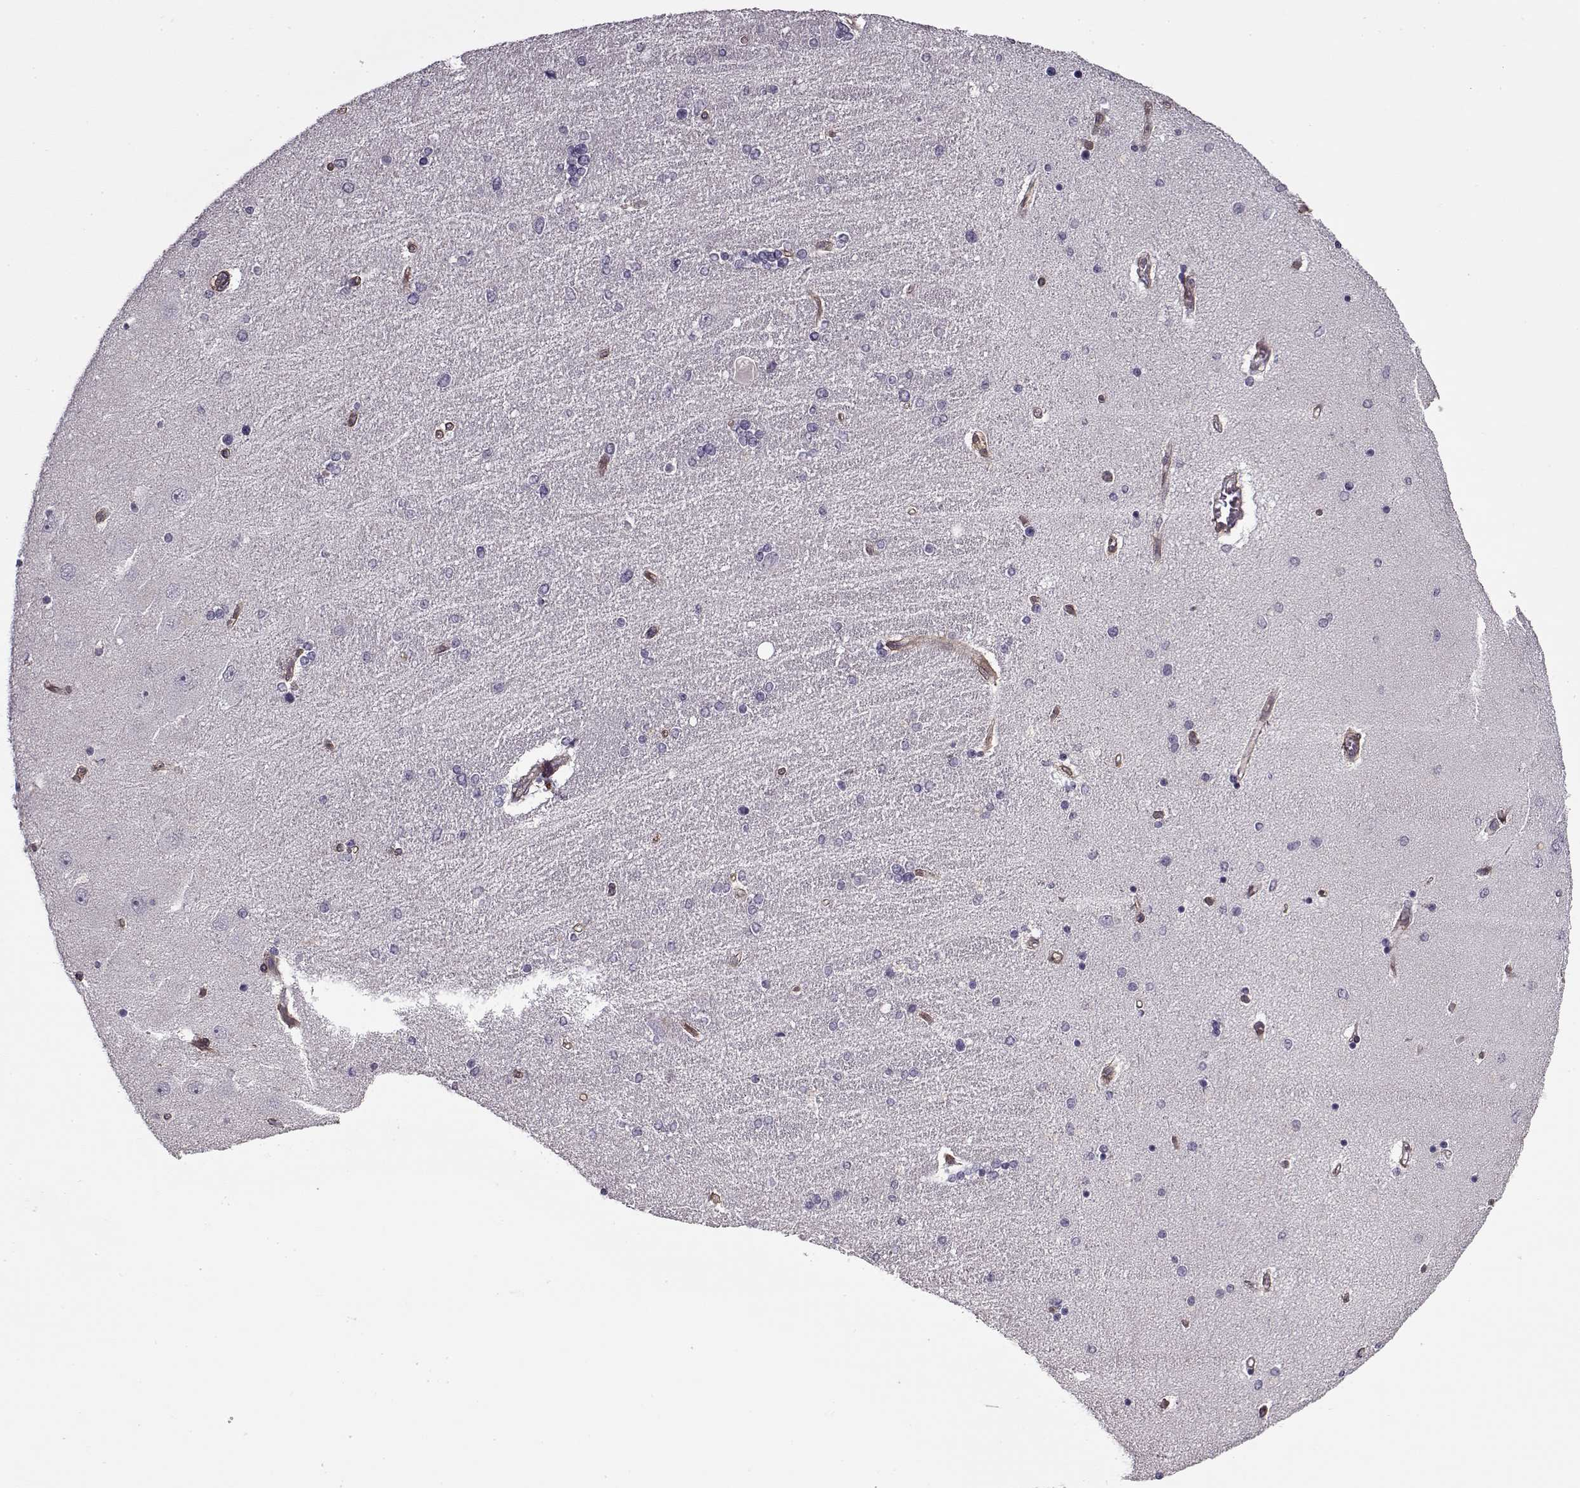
{"staining": {"intensity": "negative", "quantity": "none", "location": "none"}, "tissue": "hippocampus", "cell_type": "Glial cells", "image_type": "normal", "snomed": [{"axis": "morphology", "description": "Normal tissue, NOS"}, {"axis": "topography", "description": "Hippocampus"}], "caption": "There is no significant staining in glial cells of hippocampus. (Stains: DAB (3,3'-diaminobenzidine) immunohistochemistry (IHC) with hematoxylin counter stain, Microscopy: brightfield microscopy at high magnification).", "gene": "LAMB2", "patient": {"sex": "female", "age": 54}}